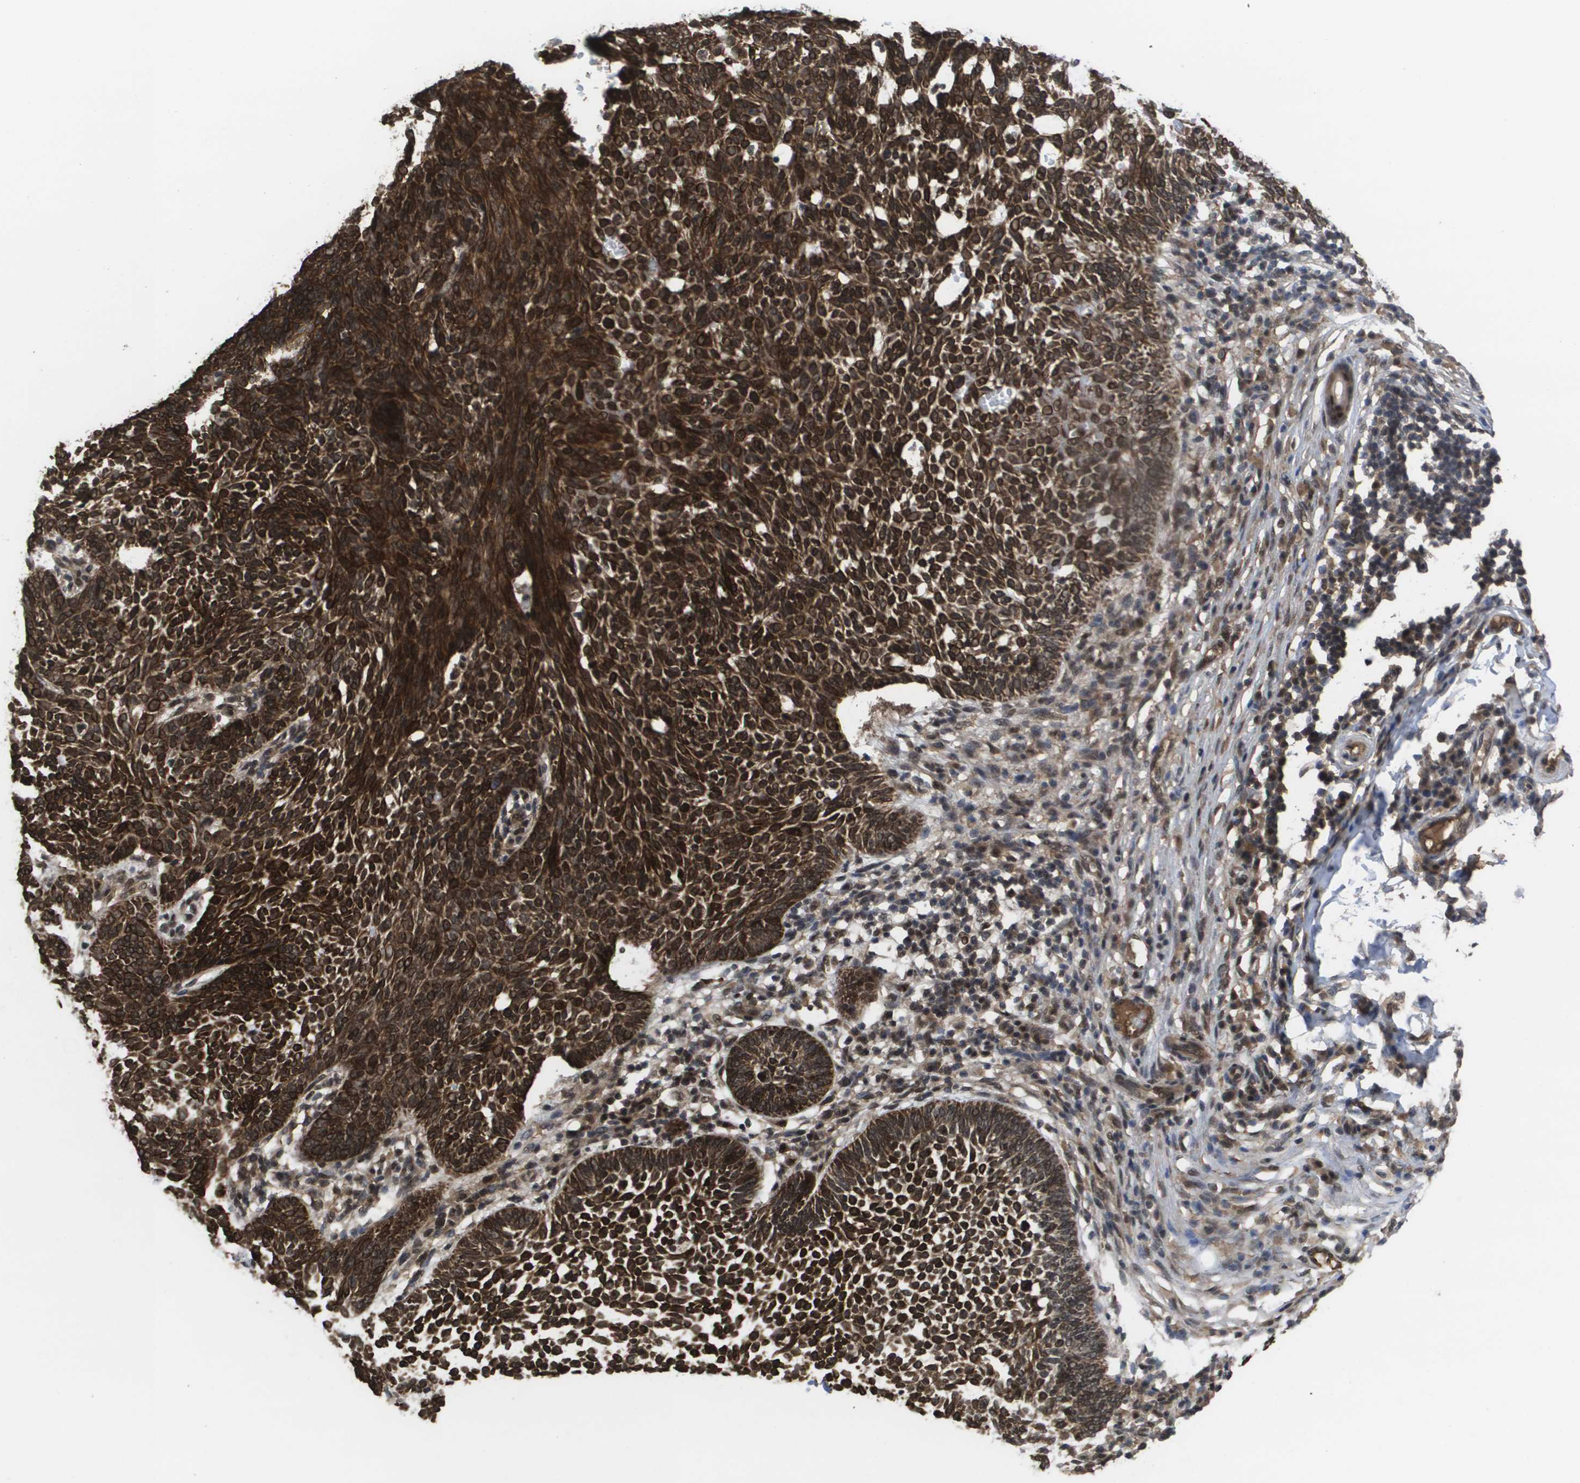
{"staining": {"intensity": "strong", "quantity": ">75%", "location": "cytoplasmic/membranous,nuclear"}, "tissue": "skin cancer", "cell_type": "Tumor cells", "image_type": "cancer", "snomed": [{"axis": "morphology", "description": "Normal tissue, NOS"}, {"axis": "morphology", "description": "Basal cell carcinoma"}, {"axis": "topography", "description": "Skin"}], "caption": "Immunohistochemical staining of human skin cancer (basal cell carcinoma) demonstrates high levels of strong cytoplasmic/membranous and nuclear expression in approximately >75% of tumor cells.", "gene": "AMBRA1", "patient": {"sex": "male", "age": 87}}